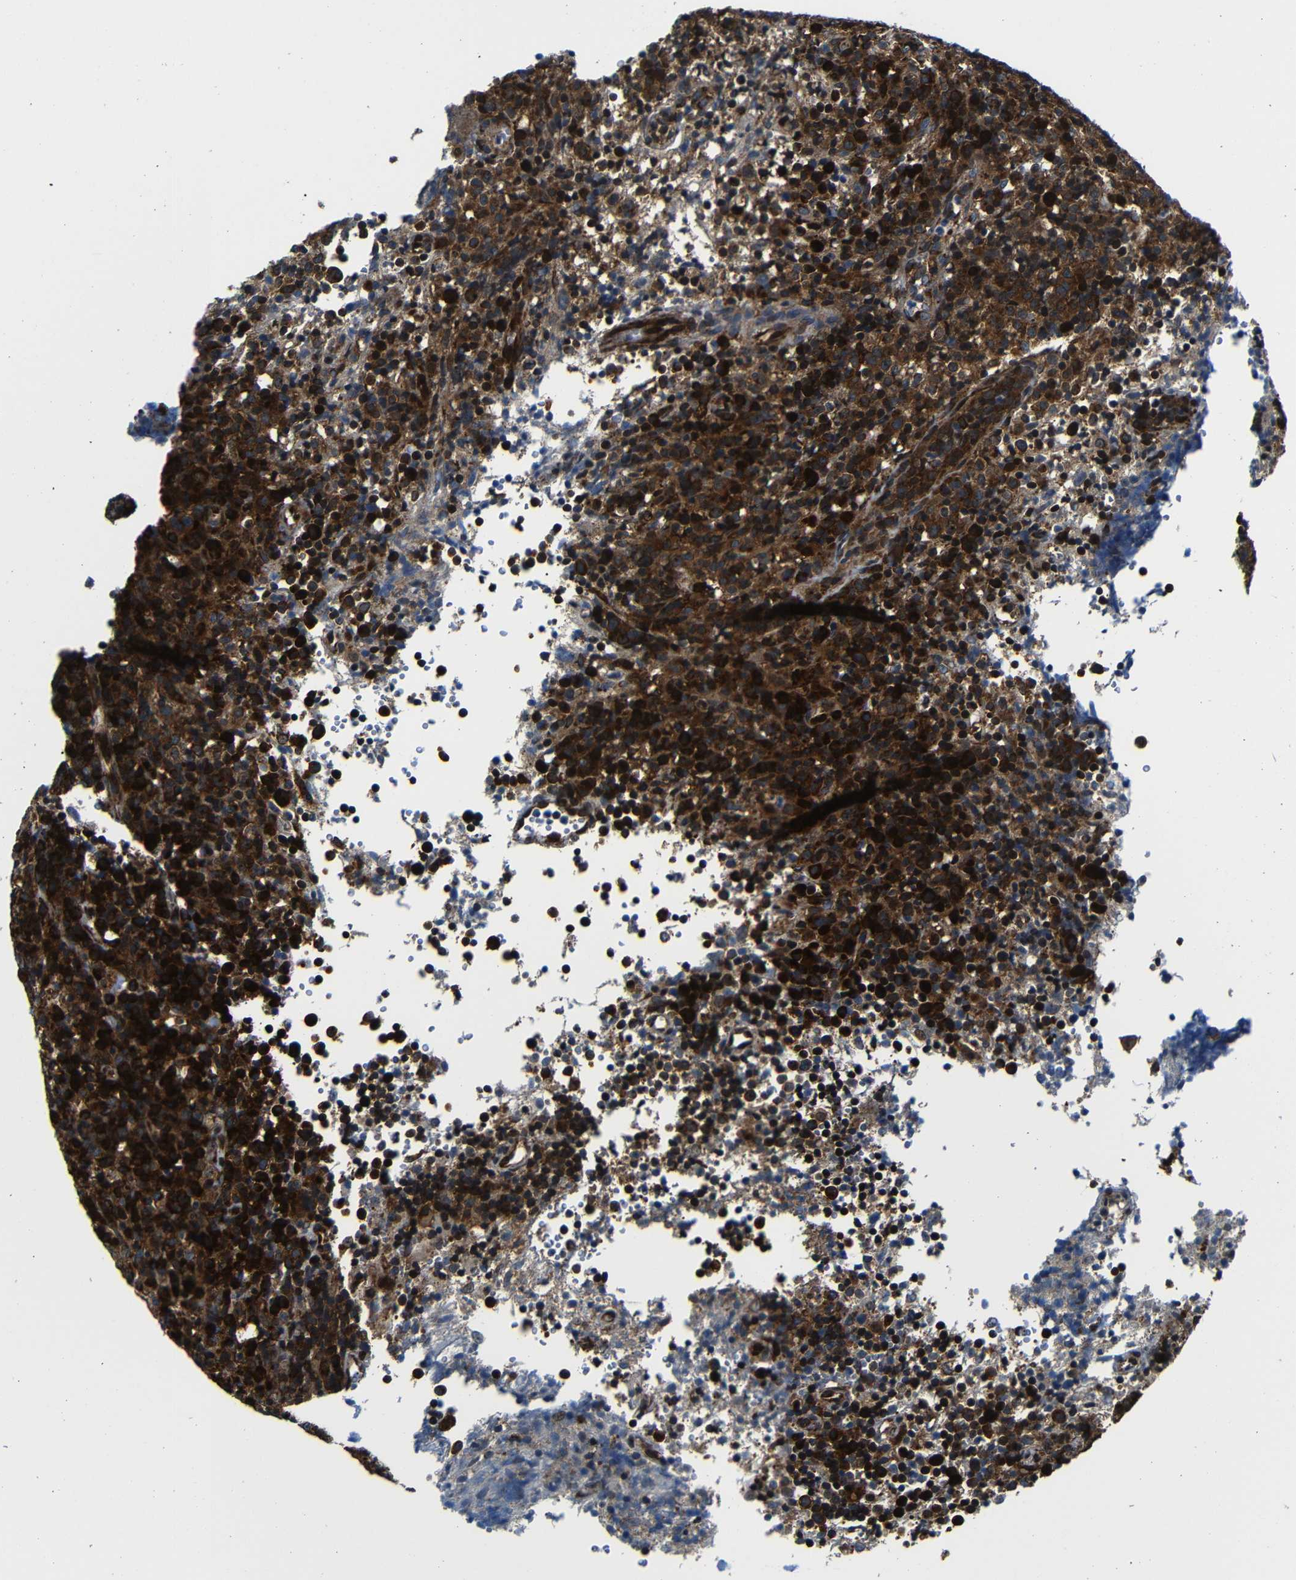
{"staining": {"intensity": "strong", "quantity": ">75%", "location": "cytoplasmic/membranous"}, "tissue": "lymphoma", "cell_type": "Tumor cells", "image_type": "cancer", "snomed": [{"axis": "morphology", "description": "Malignant lymphoma, non-Hodgkin's type, High grade"}, {"axis": "topography", "description": "Lymph node"}], "caption": "Immunohistochemistry (IHC) image of neoplastic tissue: lymphoma stained using IHC shows high levels of strong protein expression localized specifically in the cytoplasmic/membranous of tumor cells, appearing as a cytoplasmic/membranous brown color.", "gene": "ABCE1", "patient": {"sex": "female", "age": 76}}